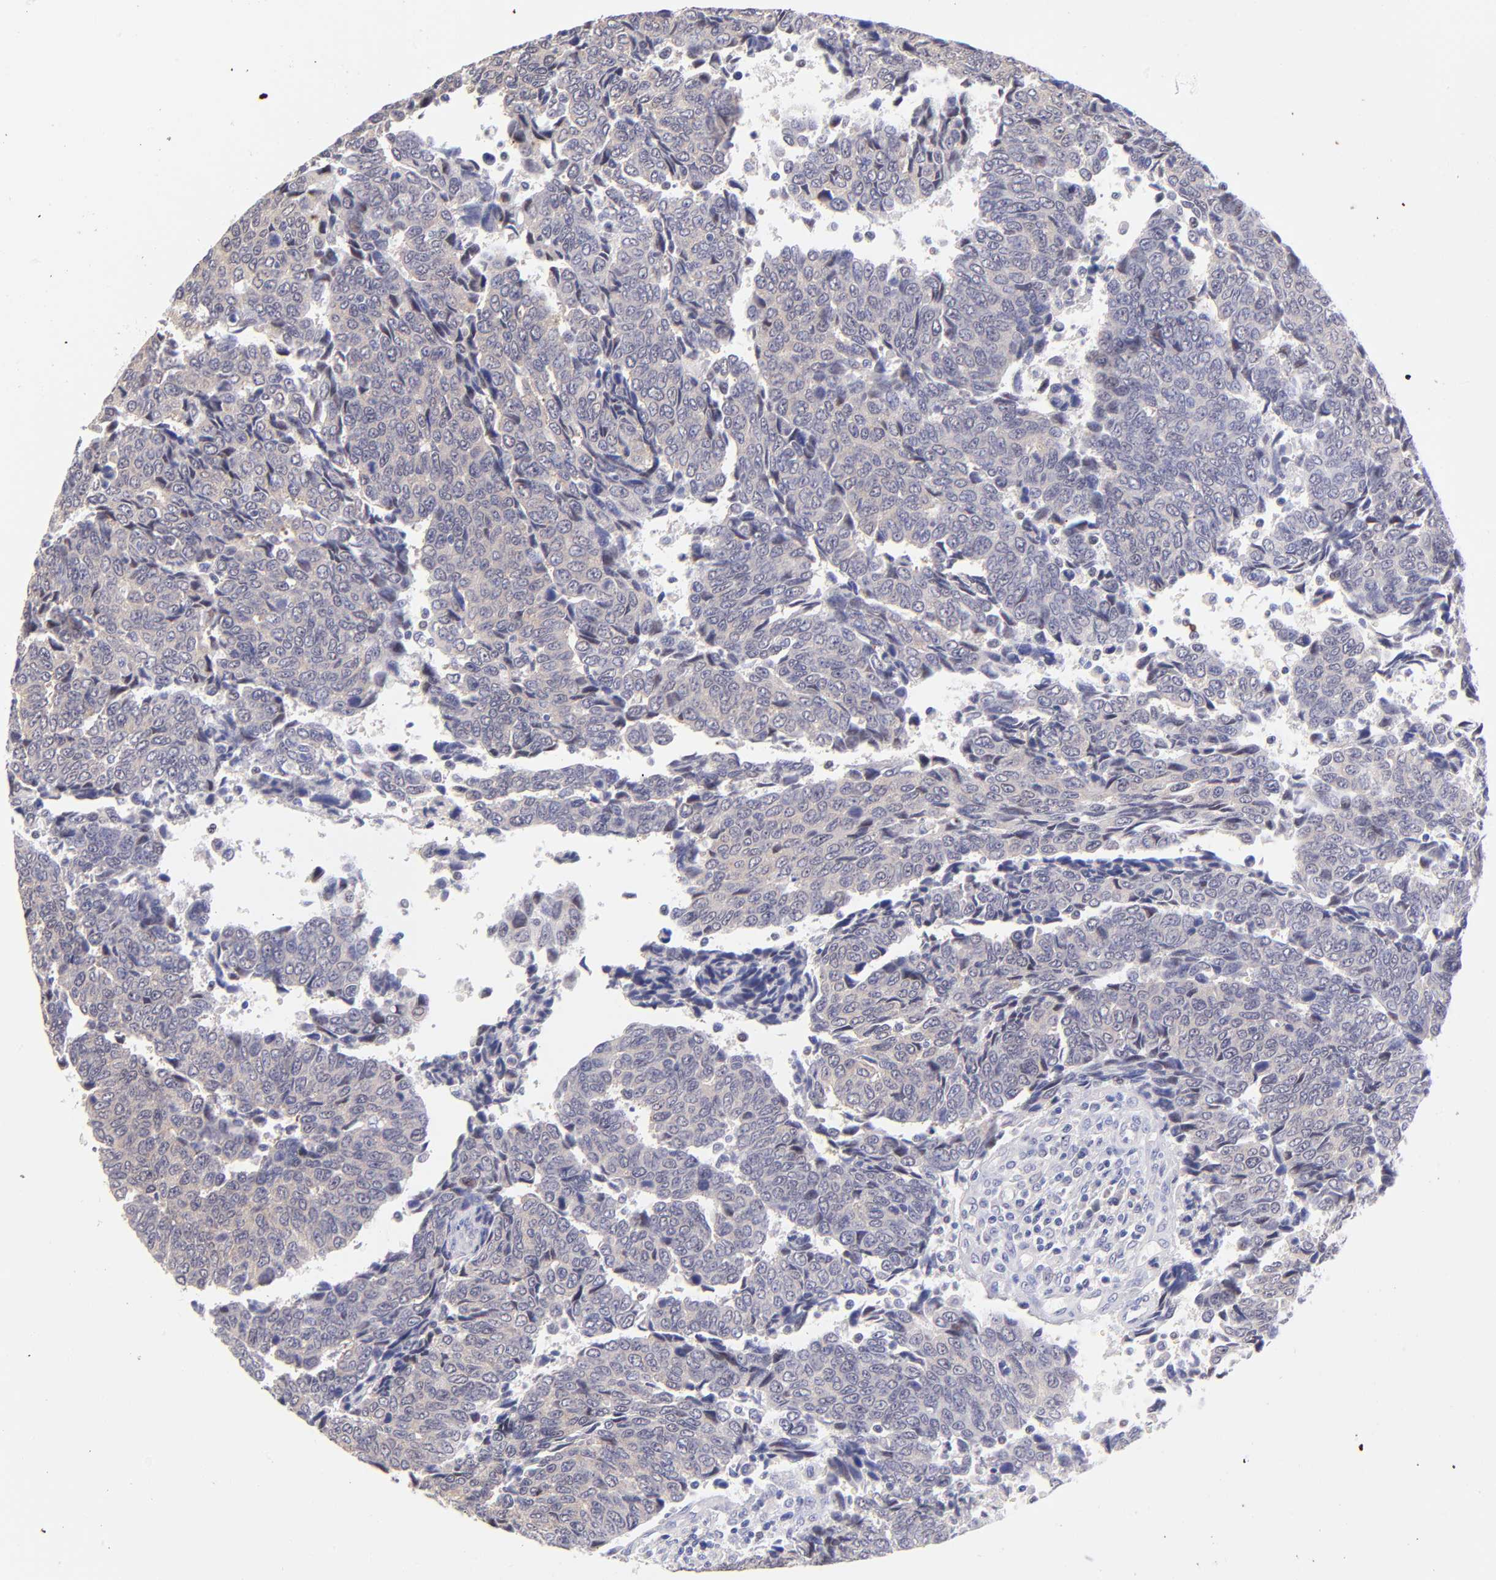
{"staining": {"intensity": "weak", "quantity": "25%-75%", "location": "cytoplasmic/membranous"}, "tissue": "urothelial cancer", "cell_type": "Tumor cells", "image_type": "cancer", "snomed": [{"axis": "morphology", "description": "Urothelial carcinoma, High grade"}, {"axis": "topography", "description": "Urinary bladder"}], "caption": "IHC staining of high-grade urothelial carcinoma, which exhibits low levels of weak cytoplasmic/membranous positivity in about 25%-75% of tumor cells indicating weak cytoplasmic/membranous protein staining. The staining was performed using DAB (3,3'-diaminobenzidine) (brown) for protein detection and nuclei were counterstained in hematoxylin (blue).", "gene": "RPL11", "patient": {"sex": "male", "age": 86}}